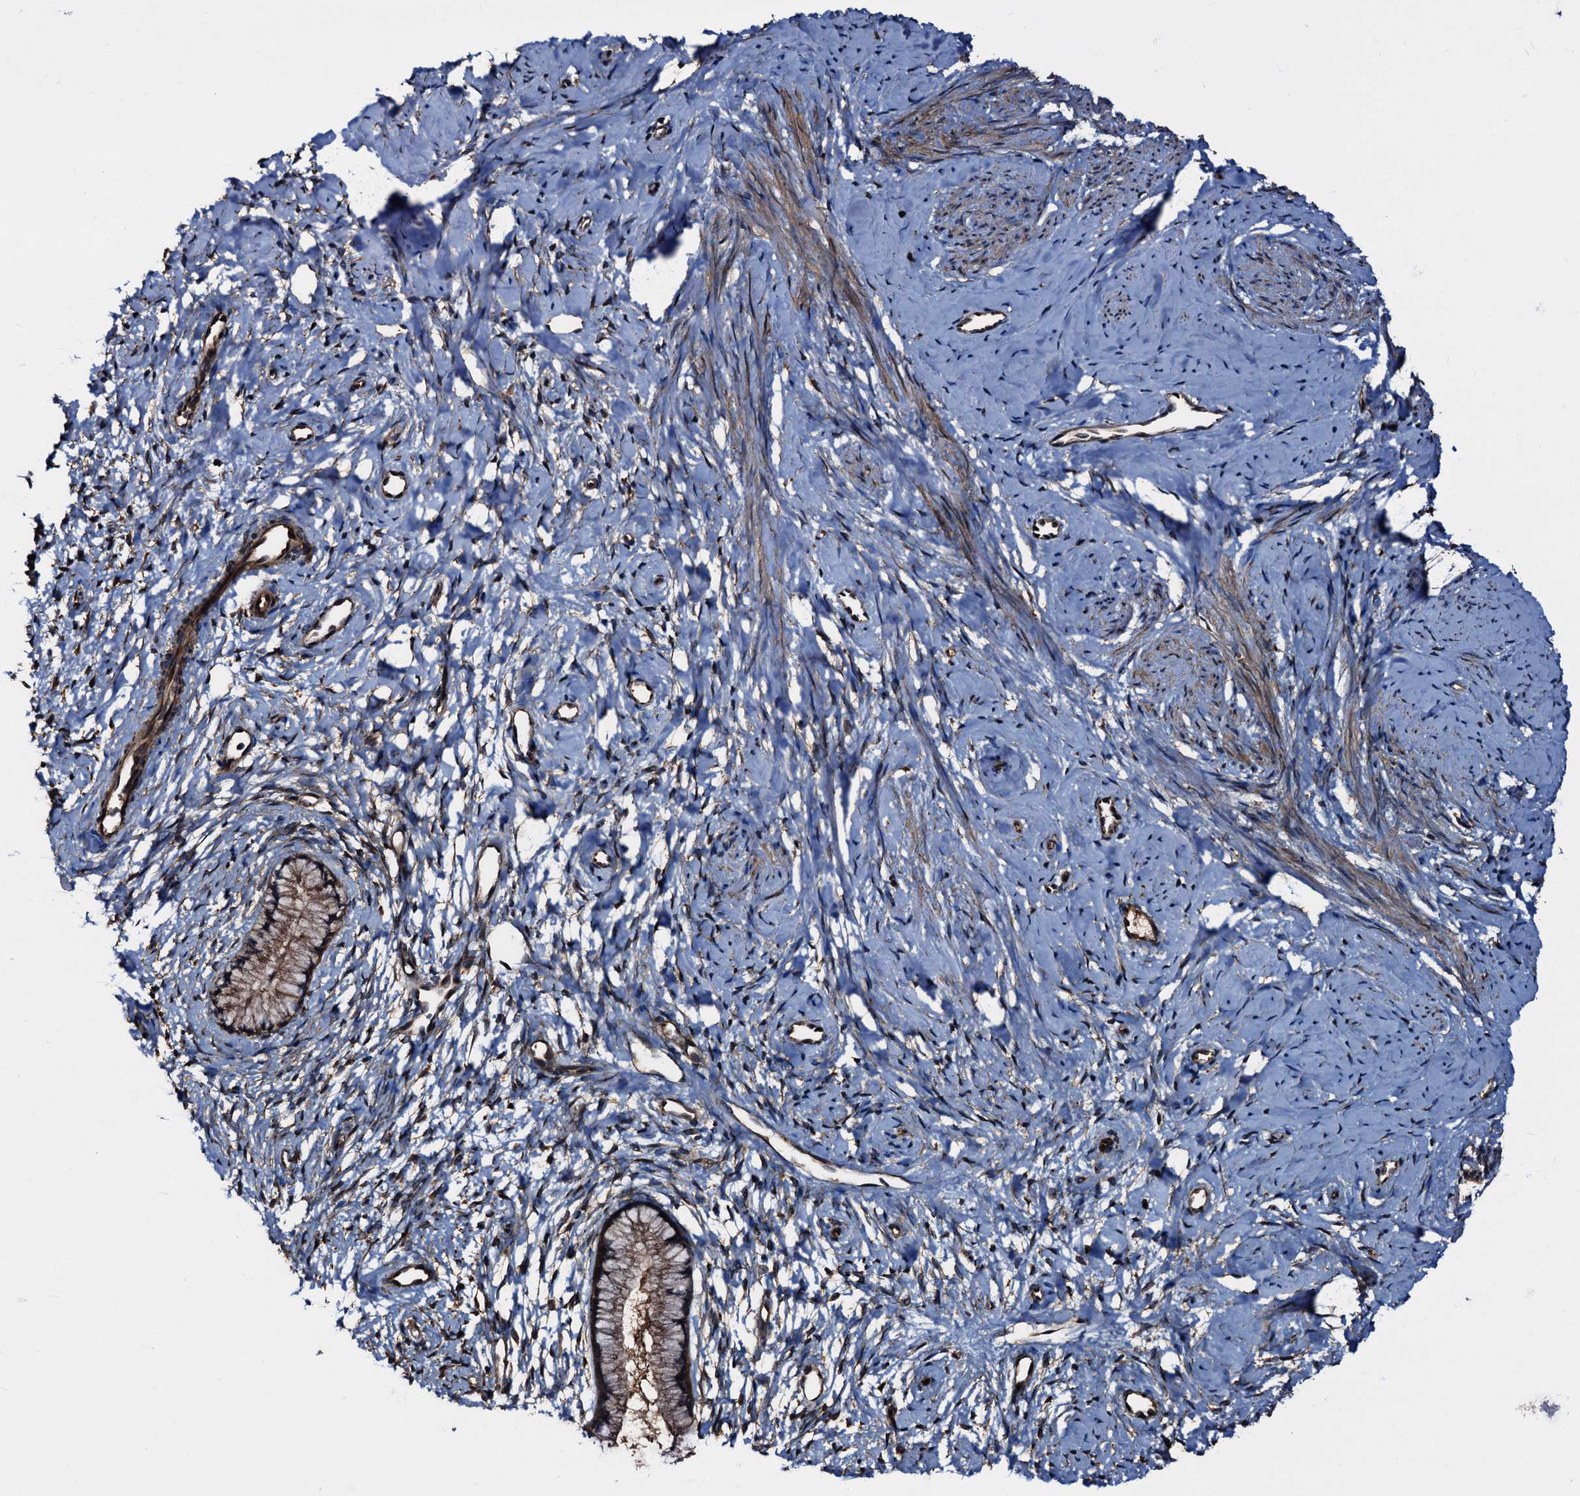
{"staining": {"intensity": "strong", "quantity": ">75%", "location": "cytoplasmic/membranous"}, "tissue": "cervix", "cell_type": "Glandular cells", "image_type": "normal", "snomed": [{"axis": "morphology", "description": "Normal tissue, NOS"}, {"axis": "topography", "description": "Cervix"}], "caption": "This photomicrograph shows immunohistochemistry staining of normal human cervix, with high strong cytoplasmic/membranous positivity in about >75% of glandular cells.", "gene": "PEX5", "patient": {"sex": "female", "age": 57}}